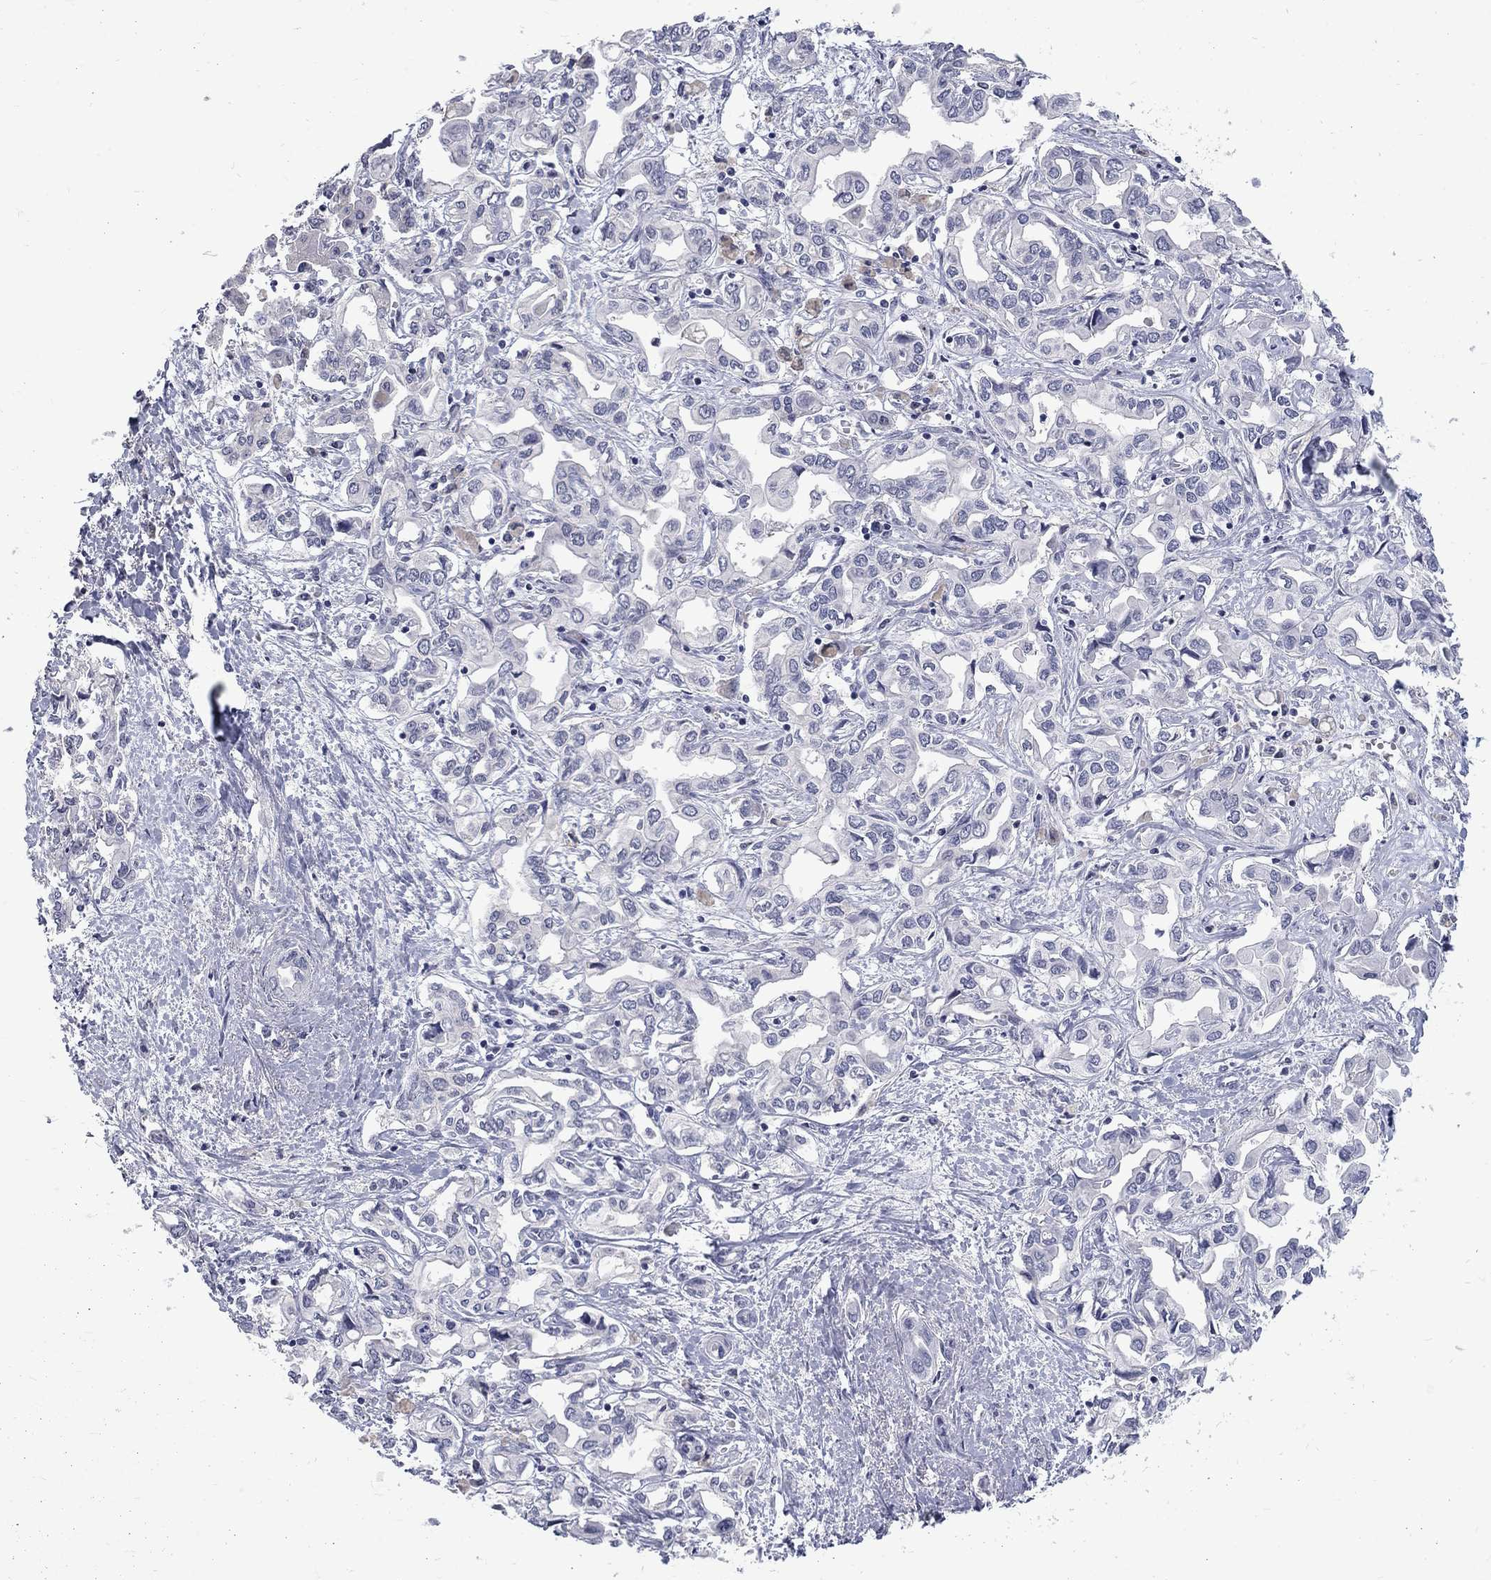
{"staining": {"intensity": "negative", "quantity": "none", "location": "none"}, "tissue": "liver cancer", "cell_type": "Tumor cells", "image_type": "cancer", "snomed": [{"axis": "morphology", "description": "Cholangiocarcinoma"}, {"axis": "topography", "description": "Liver"}], "caption": "This is a image of IHC staining of liver cancer (cholangiocarcinoma), which shows no expression in tumor cells.", "gene": "CTNND2", "patient": {"sex": "female", "age": 64}}